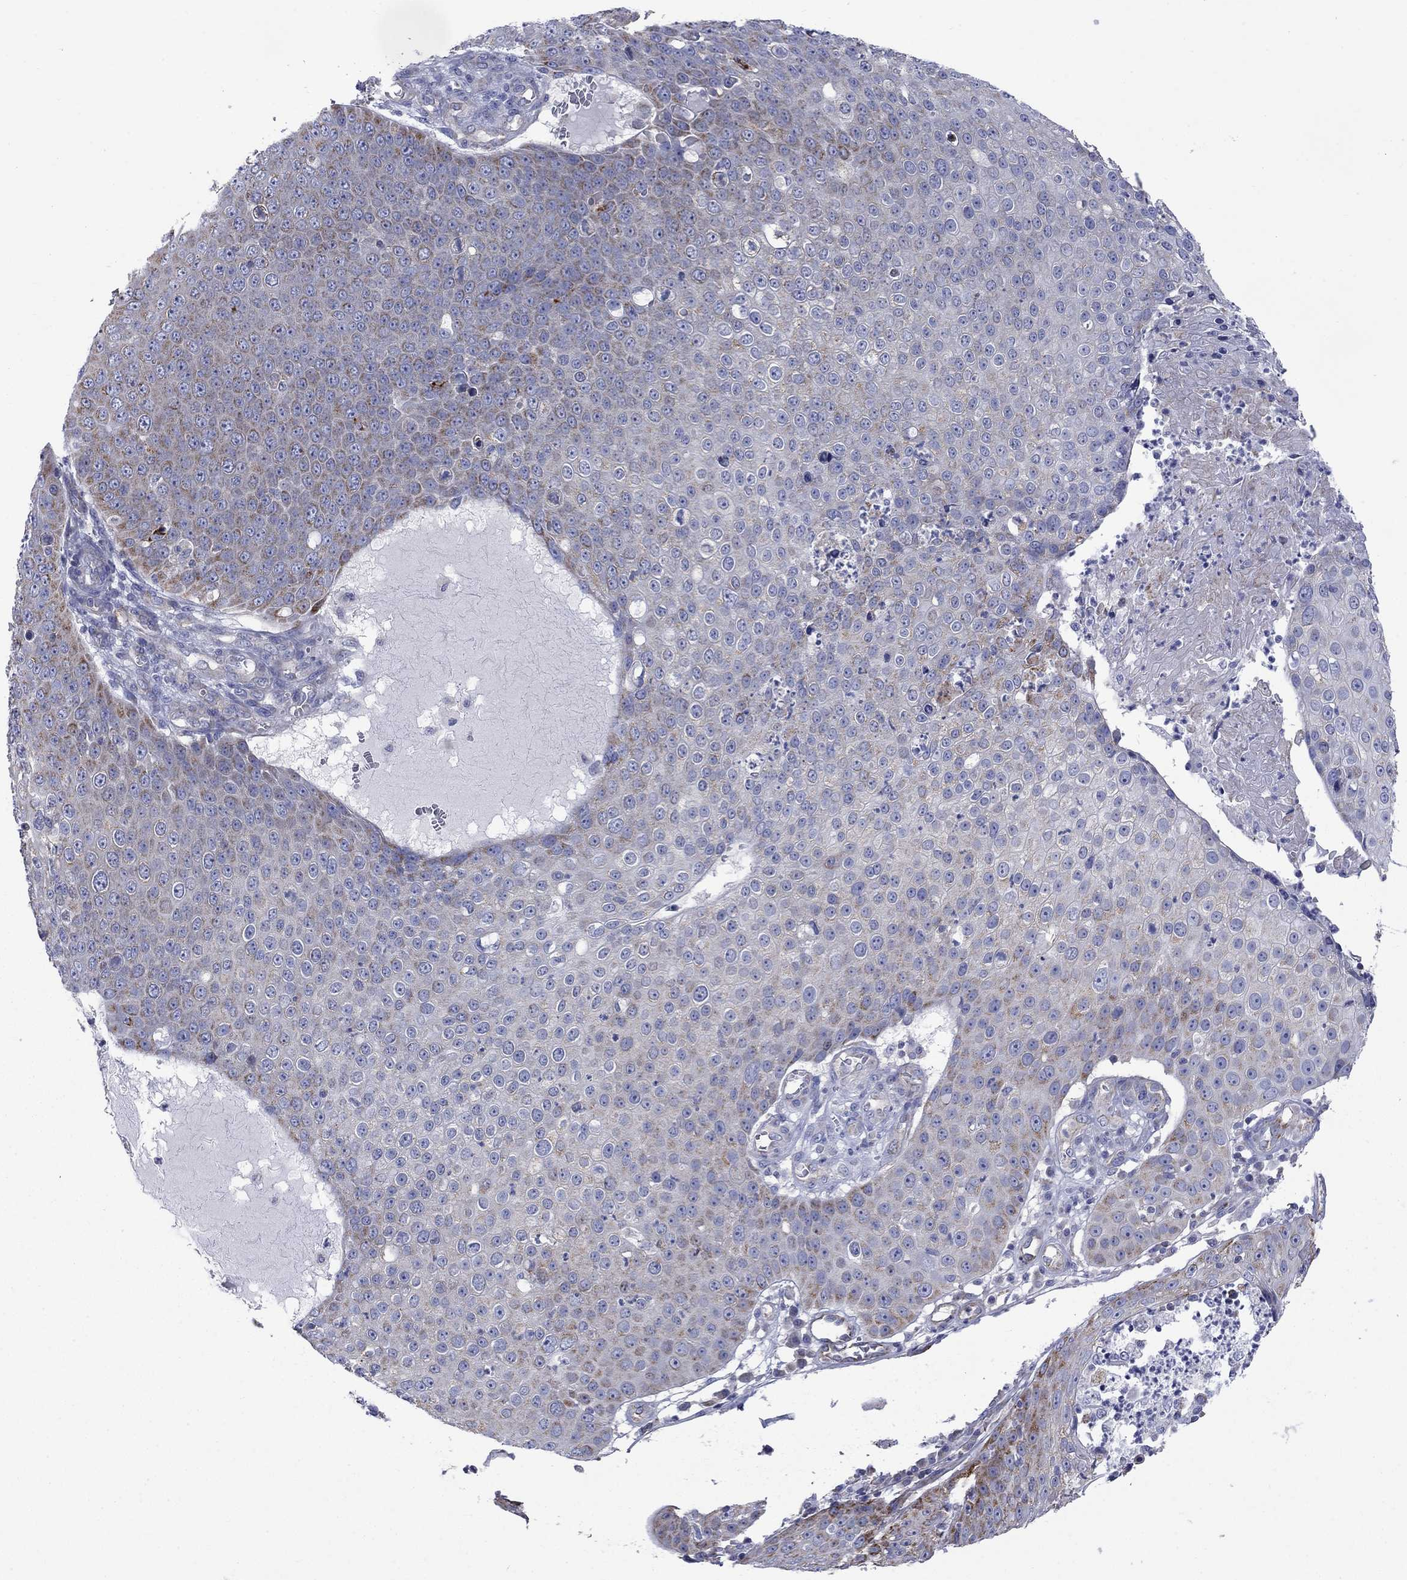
{"staining": {"intensity": "moderate", "quantity": "<25%", "location": "cytoplasmic/membranous"}, "tissue": "skin cancer", "cell_type": "Tumor cells", "image_type": "cancer", "snomed": [{"axis": "morphology", "description": "Squamous cell carcinoma, NOS"}, {"axis": "topography", "description": "Skin"}], "caption": "Tumor cells demonstrate moderate cytoplasmic/membranous staining in about <25% of cells in skin cancer (squamous cell carcinoma).", "gene": "CISD1", "patient": {"sex": "male", "age": 71}}